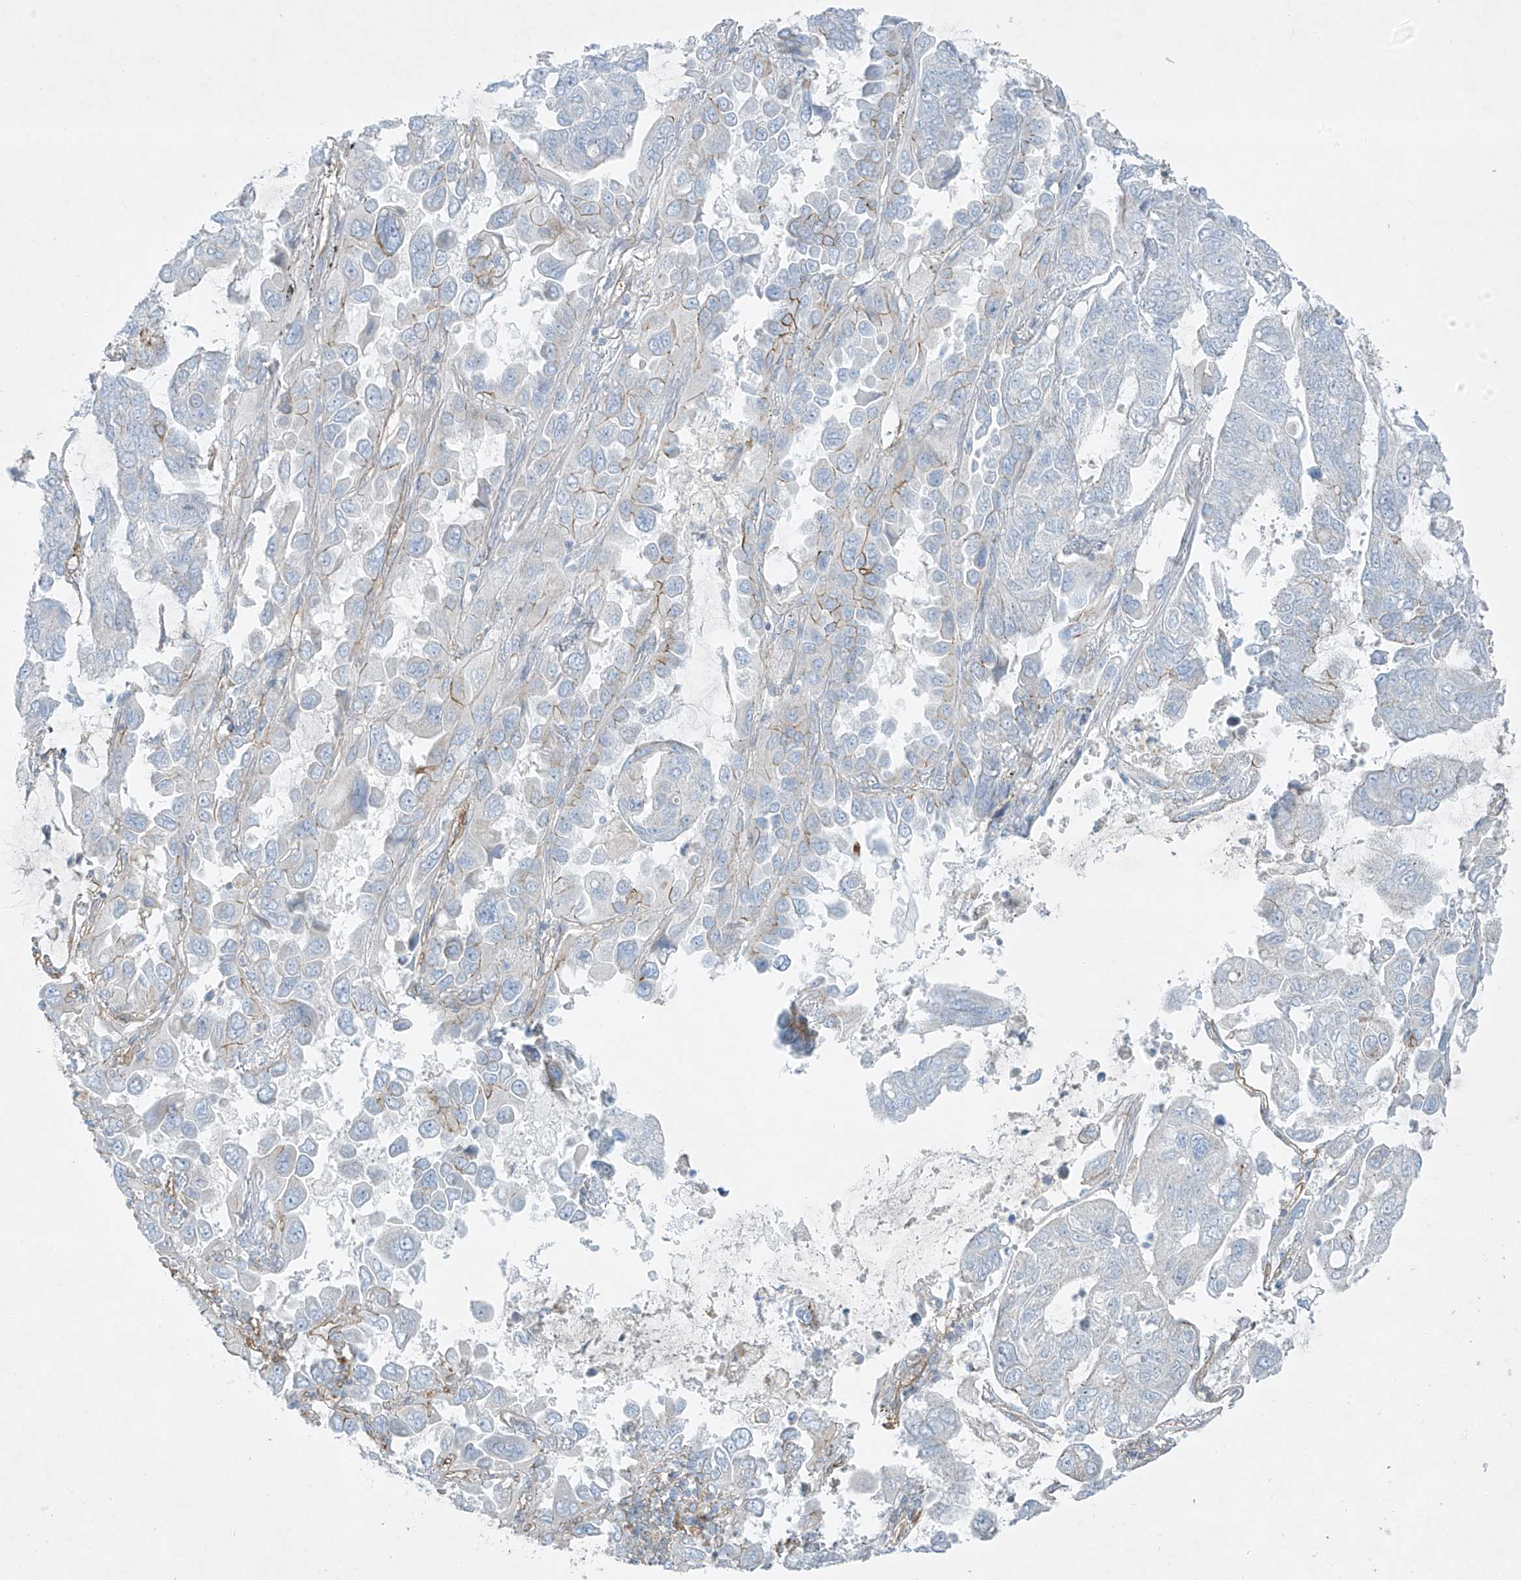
{"staining": {"intensity": "negative", "quantity": "none", "location": "none"}, "tissue": "lung cancer", "cell_type": "Tumor cells", "image_type": "cancer", "snomed": [{"axis": "morphology", "description": "Adenocarcinoma, NOS"}, {"axis": "topography", "description": "Lung"}], "caption": "A histopathology image of adenocarcinoma (lung) stained for a protein exhibits no brown staining in tumor cells. (DAB (3,3'-diaminobenzidine) IHC with hematoxylin counter stain).", "gene": "VAMP5", "patient": {"sex": "male", "age": 64}}